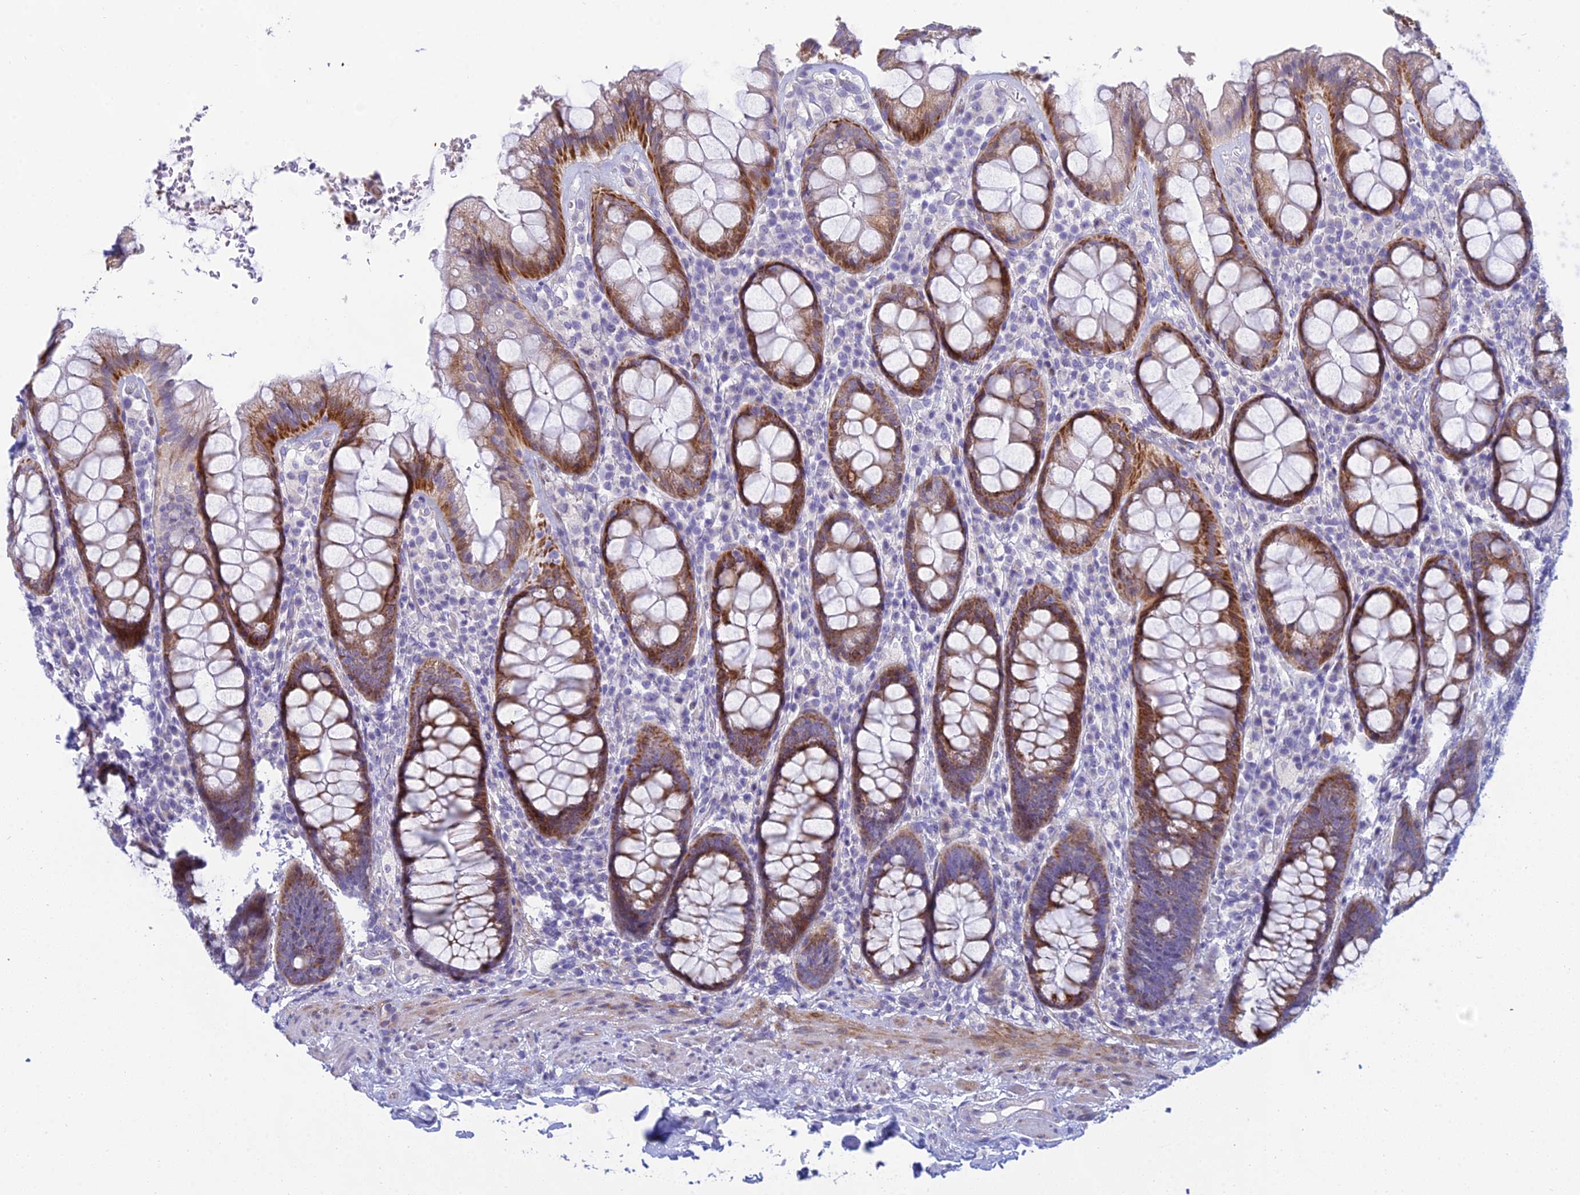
{"staining": {"intensity": "moderate", "quantity": "25%-75%", "location": "cytoplasmic/membranous"}, "tissue": "rectum", "cell_type": "Glandular cells", "image_type": "normal", "snomed": [{"axis": "morphology", "description": "Normal tissue, NOS"}, {"axis": "topography", "description": "Rectum"}], "caption": "Unremarkable rectum shows moderate cytoplasmic/membranous positivity in approximately 25%-75% of glandular cells The staining was performed using DAB (3,3'-diaminobenzidine), with brown indicating positive protein expression. Nuclei are stained blue with hematoxylin..", "gene": "PRR13", "patient": {"sex": "male", "age": 83}}